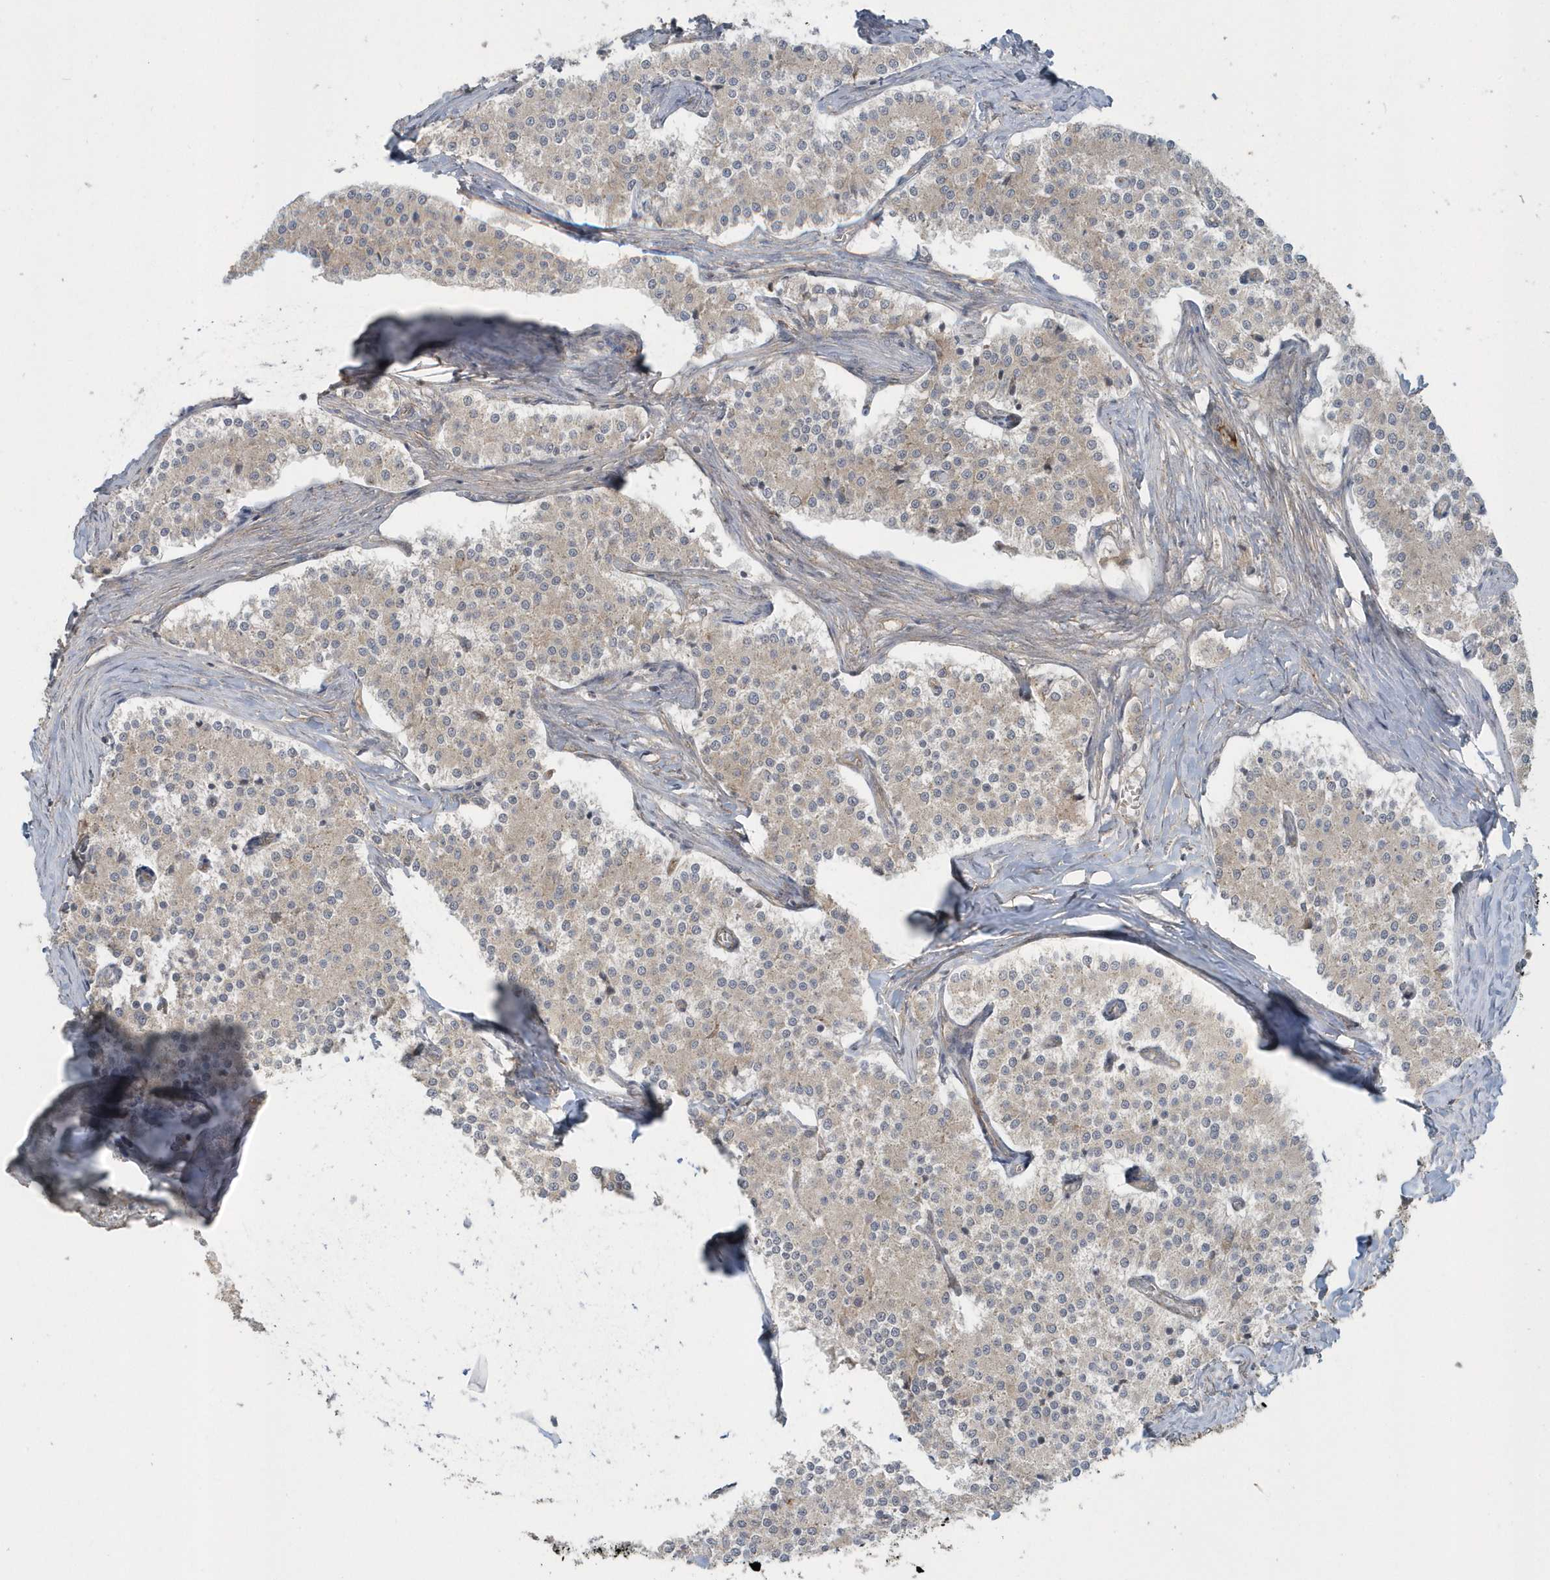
{"staining": {"intensity": "negative", "quantity": "none", "location": "none"}, "tissue": "carcinoid", "cell_type": "Tumor cells", "image_type": "cancer", "snomed": [{"axis": "morphology", "description": "Carcinoid, malignant, NOS"}, {"axis": "topography", "description": "Colon"}], "caption": "DAB immunohistochemical staining of human carcinoid exhibits no significant positivity in tumor cells.", "gene": "STIM2", "patient": {"sex": "female", "age": 52}}